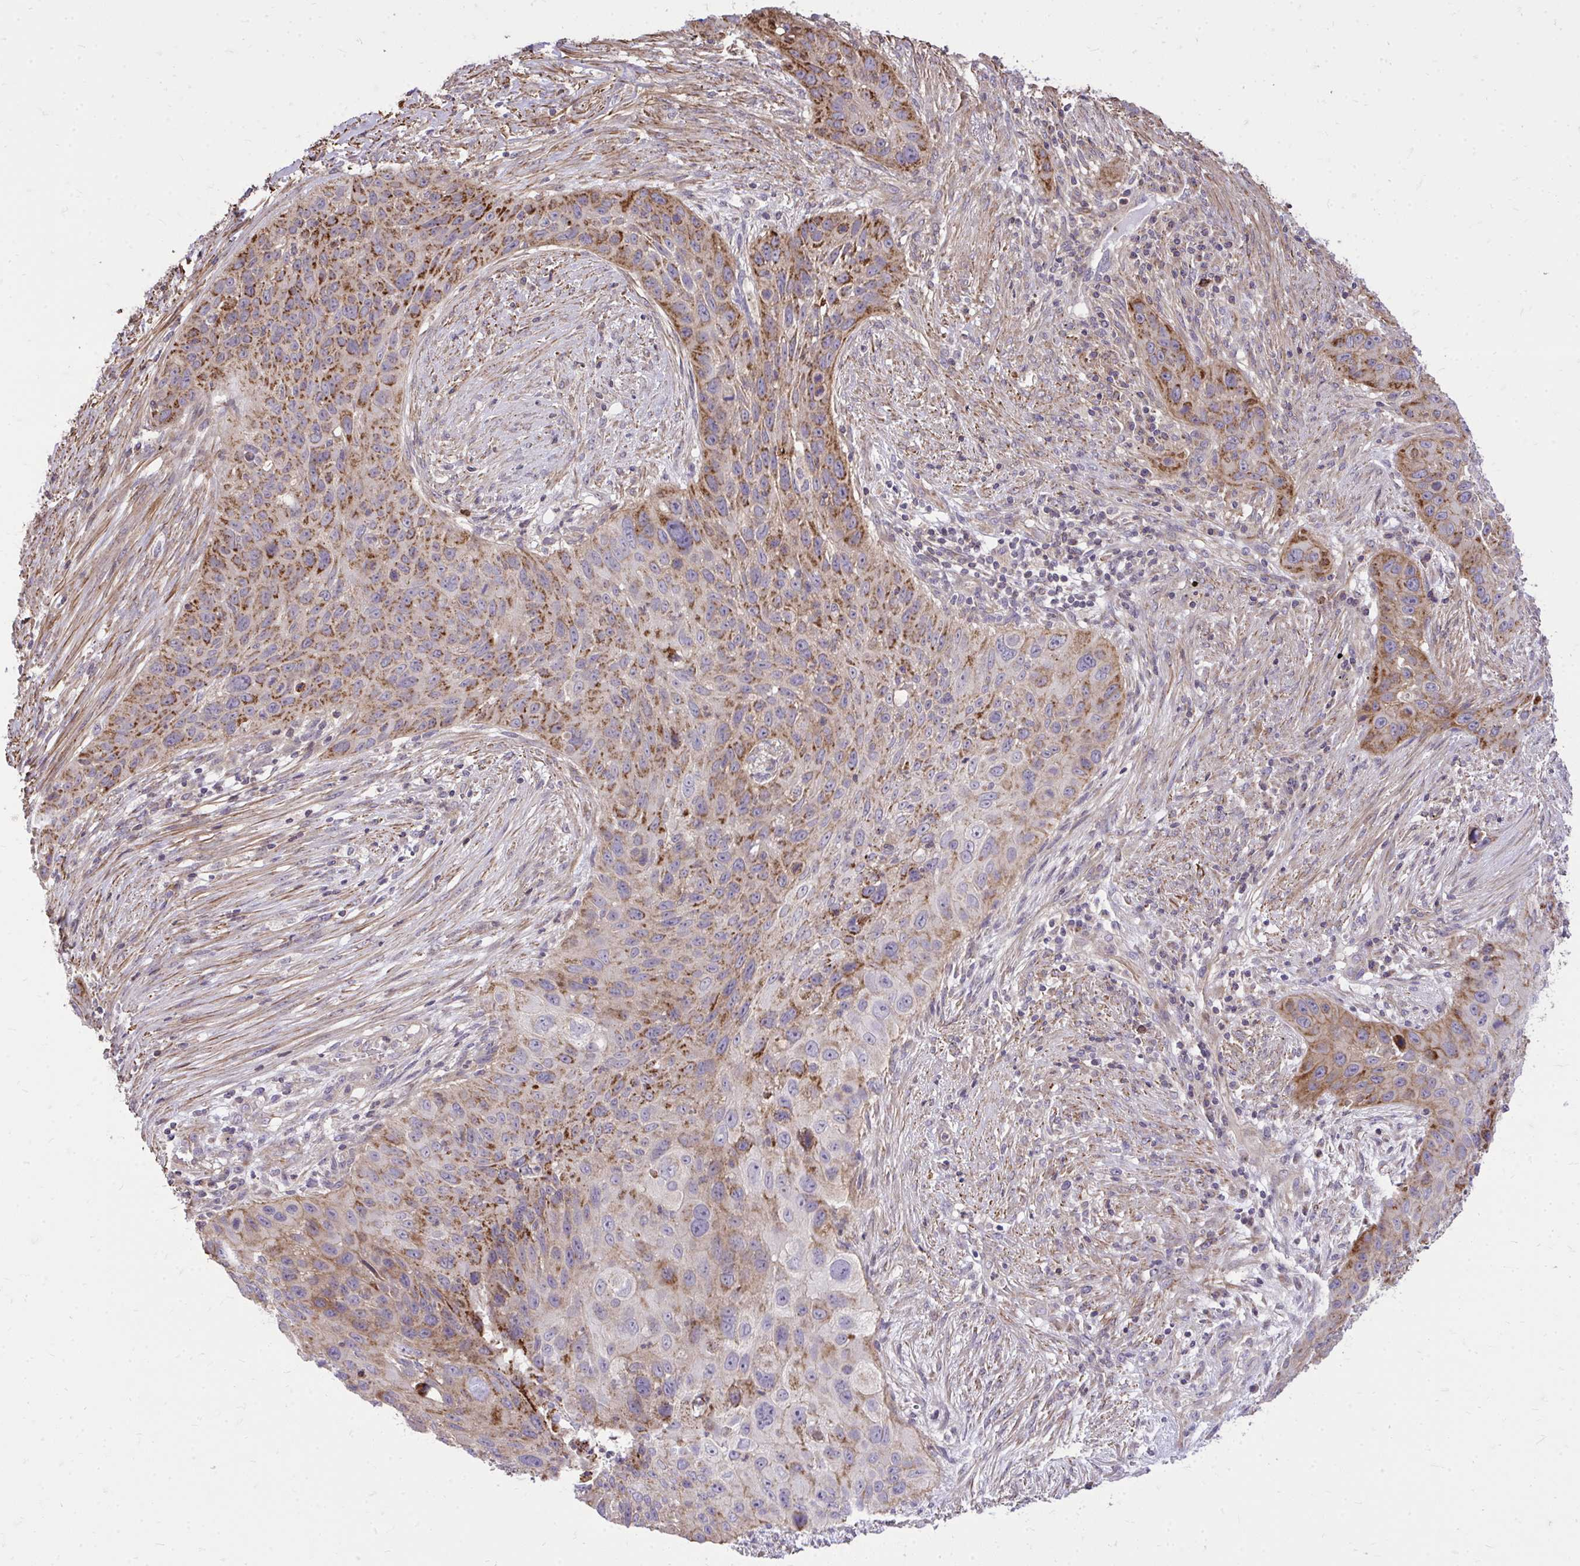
{"staining": {"intensity": "moderate", "quantity": "25%-75%", "location": "cytoplasmic/membranous"}, "tissue": "lung cancer", "cell_type": "Tumor cells", "image_type": "cancer", "snomed": [{"axis": "morphology", "description": "Squamous cell carcinoma, NOS"}, {"axis": "topography", "description": "Lung"}], "caption": "Immunohistochemistry of lung cancer (squamous cell carcinoma) demonstrates medium levels of moderate cytoplasmic/membranous positivity in approximately 25%-75% of tumor cells.", "gene": "SLC7A5", "patient": {"sex": "male", "age": 63}}